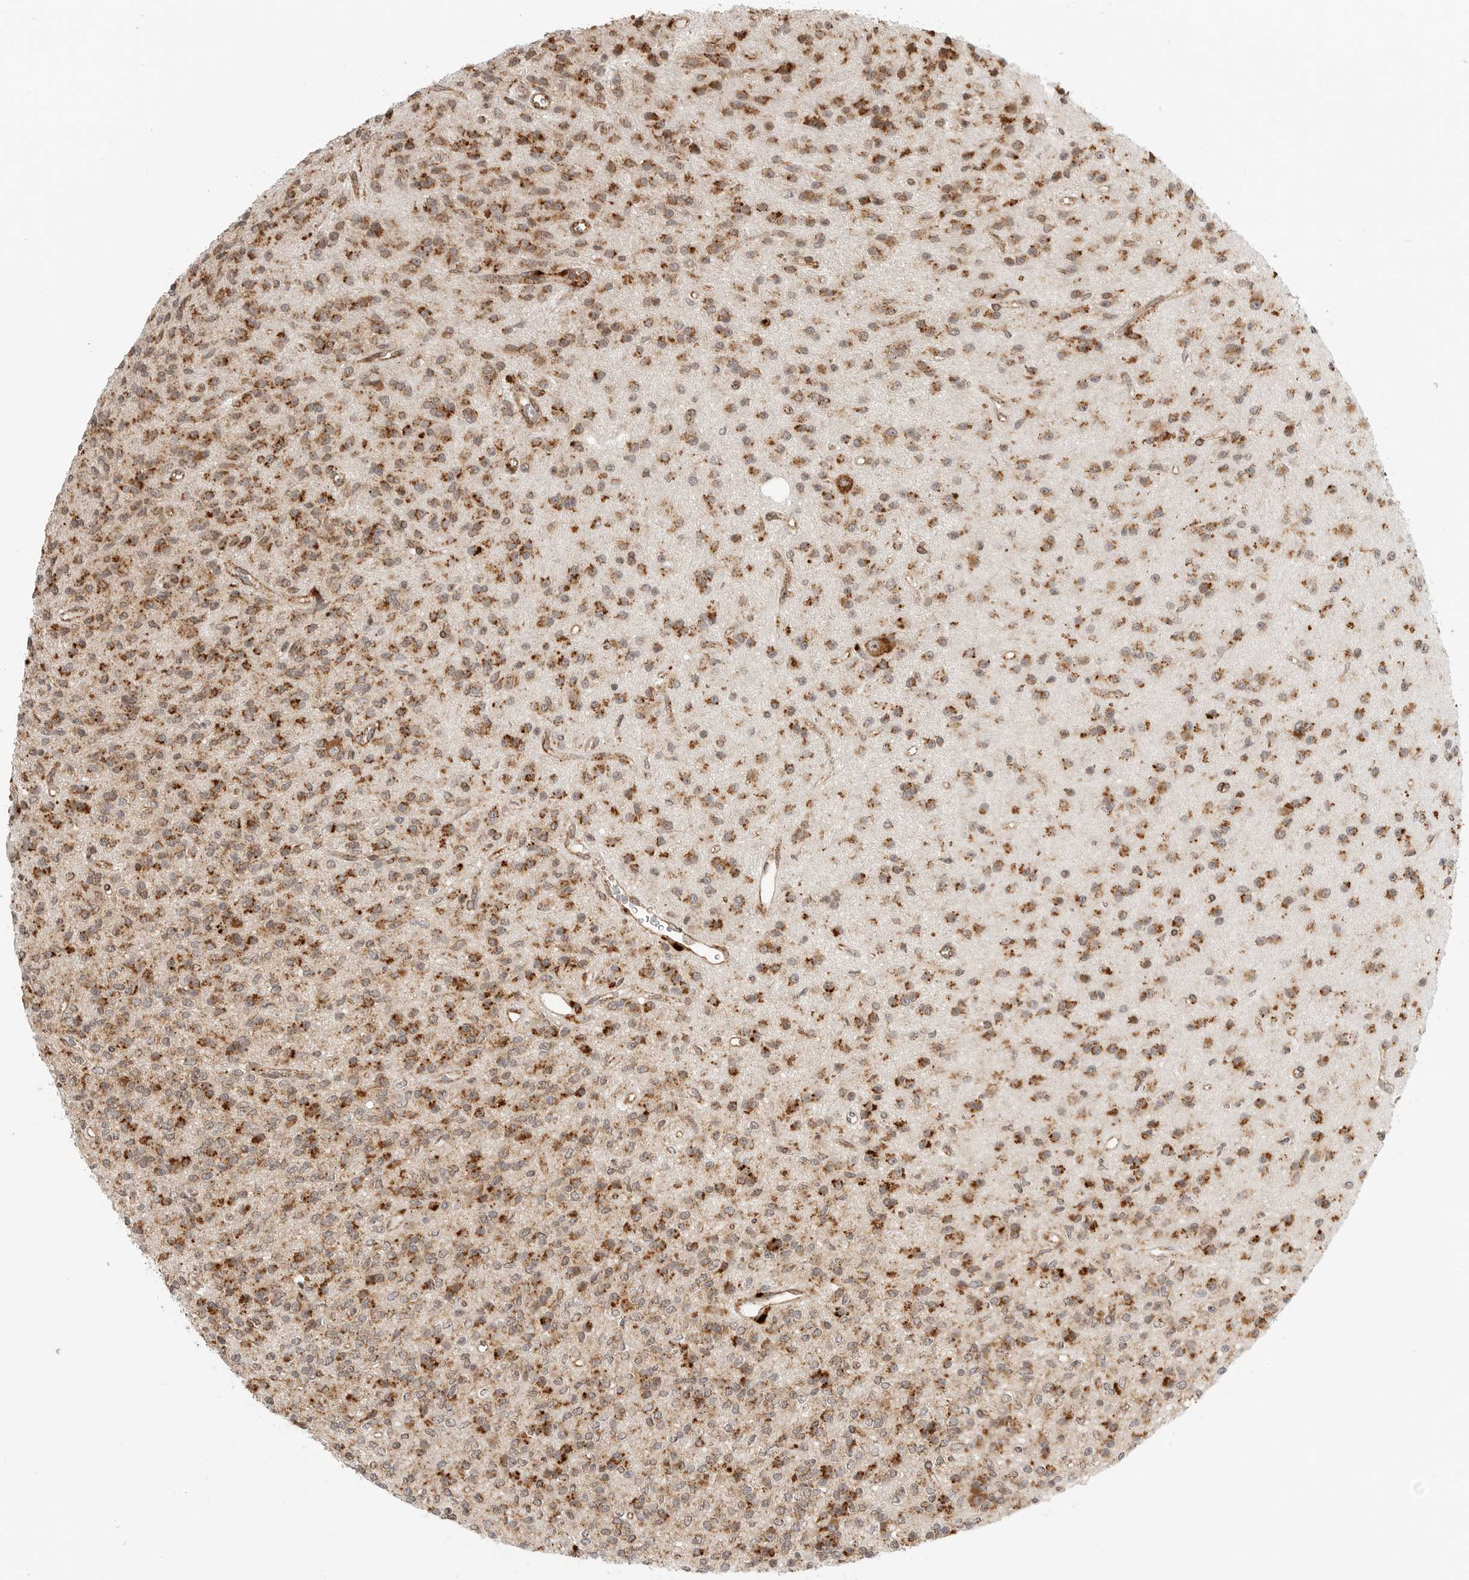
{"staining": {"intensity": "moderate", "quantity": ">75%", "location": "cytoplasmic/membranous"}, "tissue": "glioma", "cell_type": "Tumor cells", "image_type": "cancer", "snomed": [{"axis": "morphology", "description": "Glioma, malignant, High grade"}, {"axis": "topography", "description": "Brain"}], "caption": "The micrograph exhibits staining of malignant glioma (high-grade), revealing moderate cytoplasmic/membranous protein positivity (brown color) within tumor cells.", "gene": "IDUA", "patient": {"sex": "male", "age": 34}}